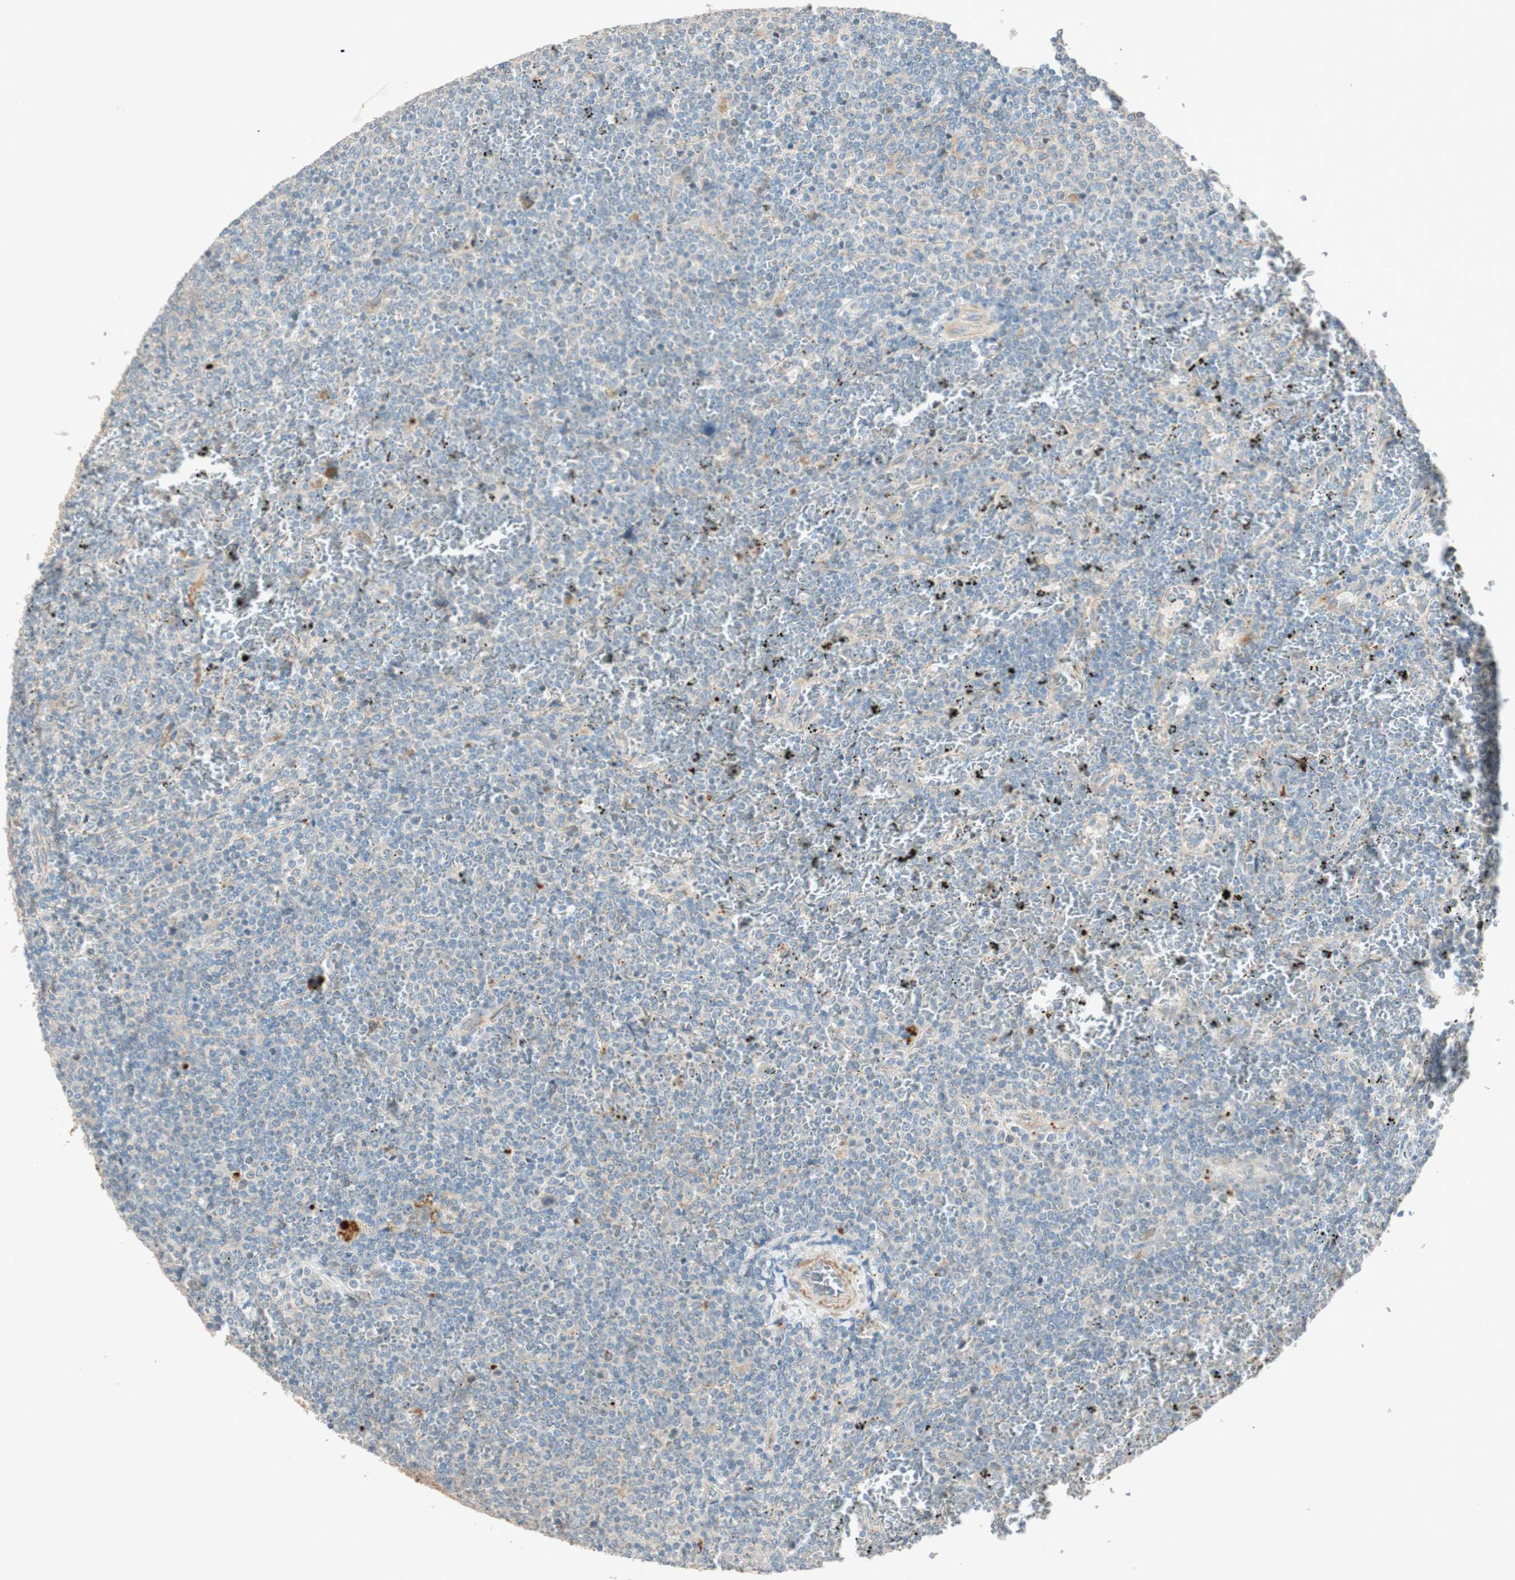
{"staining": {"intensity": "negative", "quantity": "none", "location": "none"}, "tissue": "lymphoma", "cell_type": "Tumor cells", "image_type": "cancer", "snomed": [{"axis": "morphology", "description": "Malignant lymphoma, non-Hodgkin's type, Low grade"}, {"axis": "topography", "description": "Spleen"}], "caption": "Immunohistochemical staining of malignant lymphoma, non-Hodgkin's type (low-grade) exhibits no significant expression in tumor cells.", "gene": "EPHA6", "patient": {"sex": "female", "age": 77}}